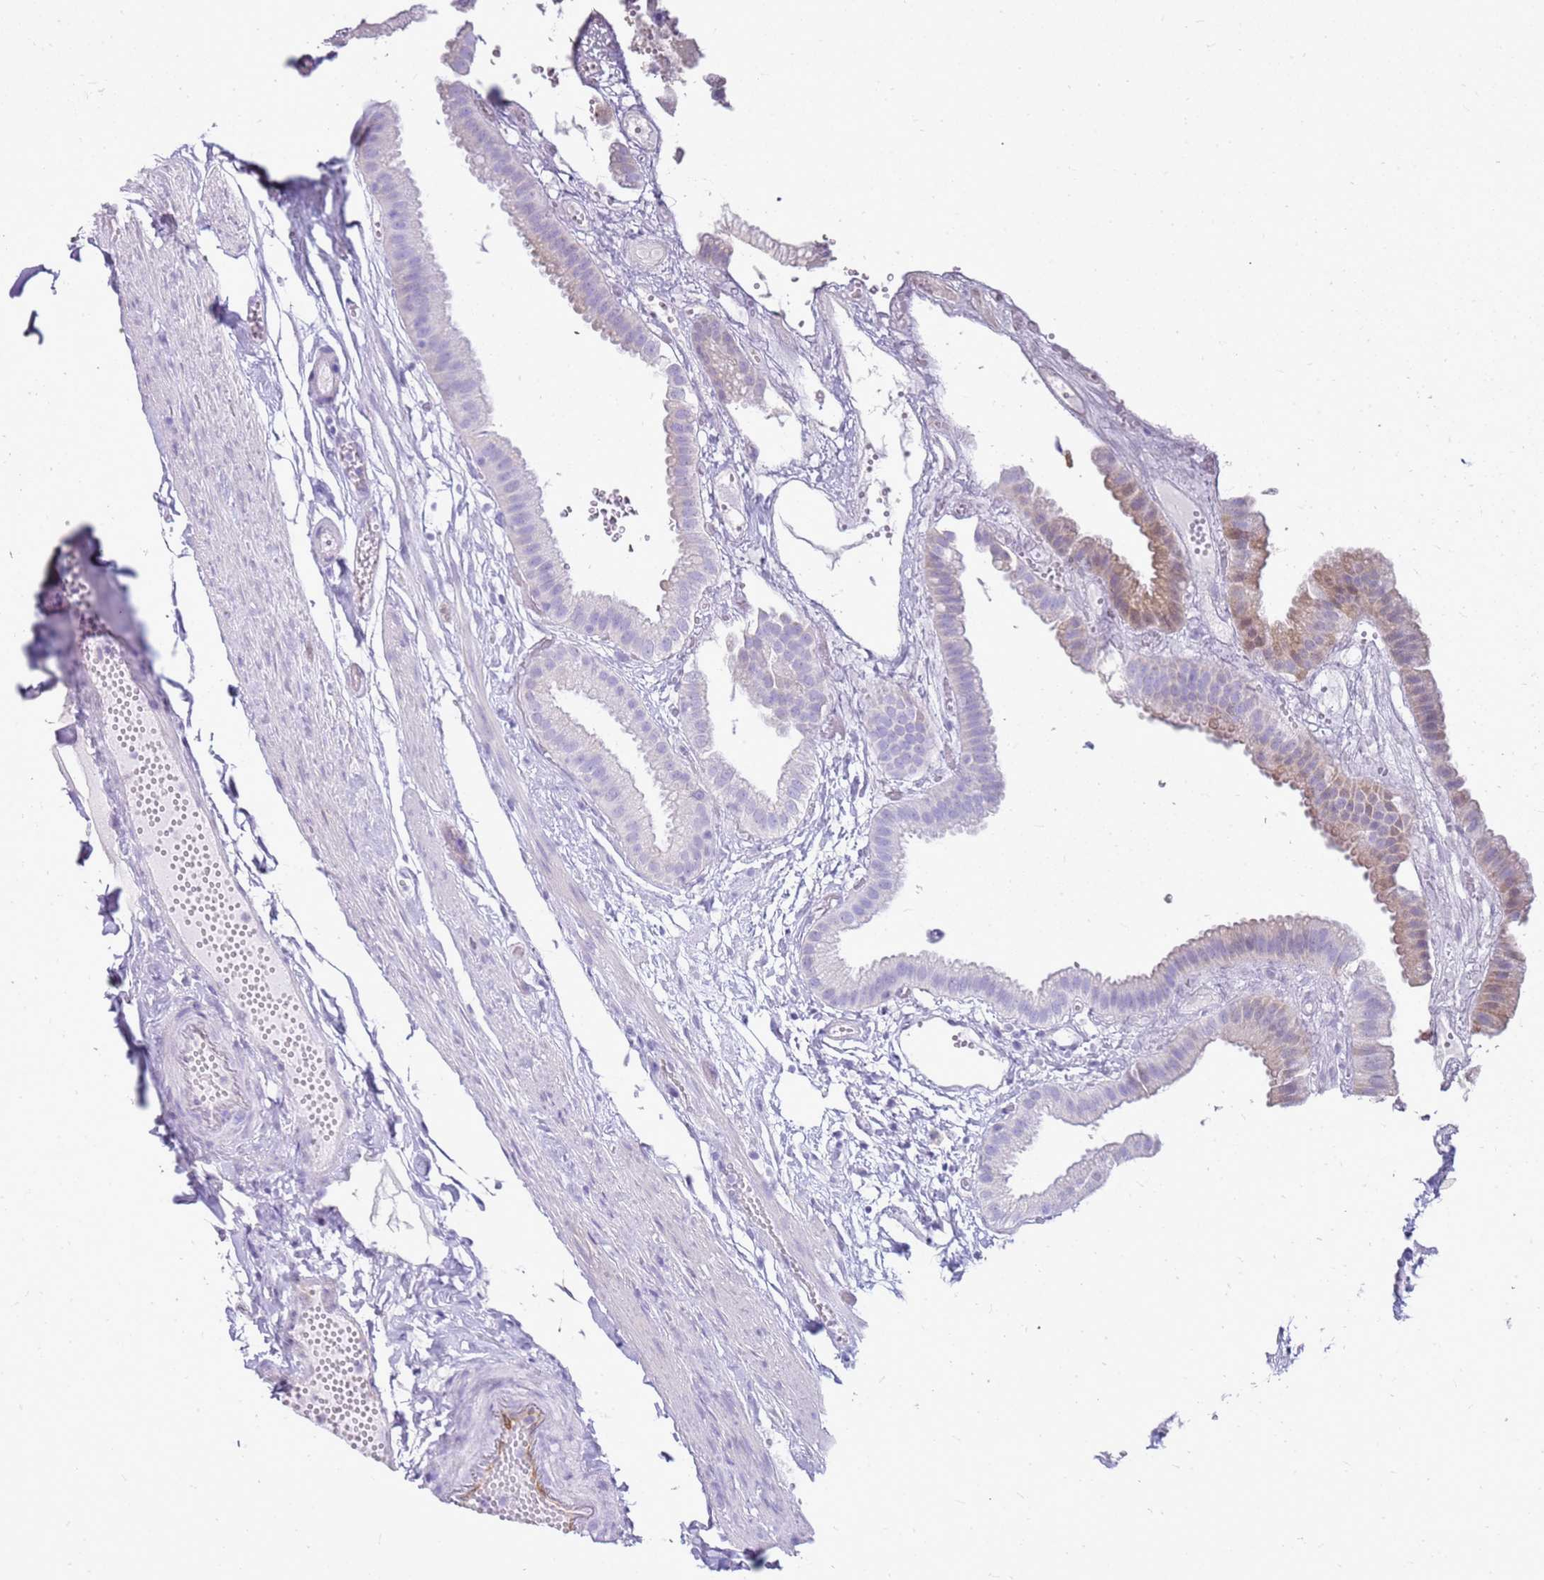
{"staining": {"intensity": "weak", "quantity": "<25%", "location": "cytoplasmic/membranous"}, "tissue": "gallbladder", "cell_type": "Glandular cells", "image_type": "normal", "snomed": [{"axis": "morphology", "description": "Normal tissue, NOS"}, {"axis": "topography", "description": "Gallbladder"}], "caption": "Immunohistochemistry of unremarkable gallbladder reveals no staining in glandular cells. (DAB immunohistochemistry visualized using brightfield microscopy, high magnification).", "gene": "SULT1E1", "patient": {"sex": "female", "age": 61}}